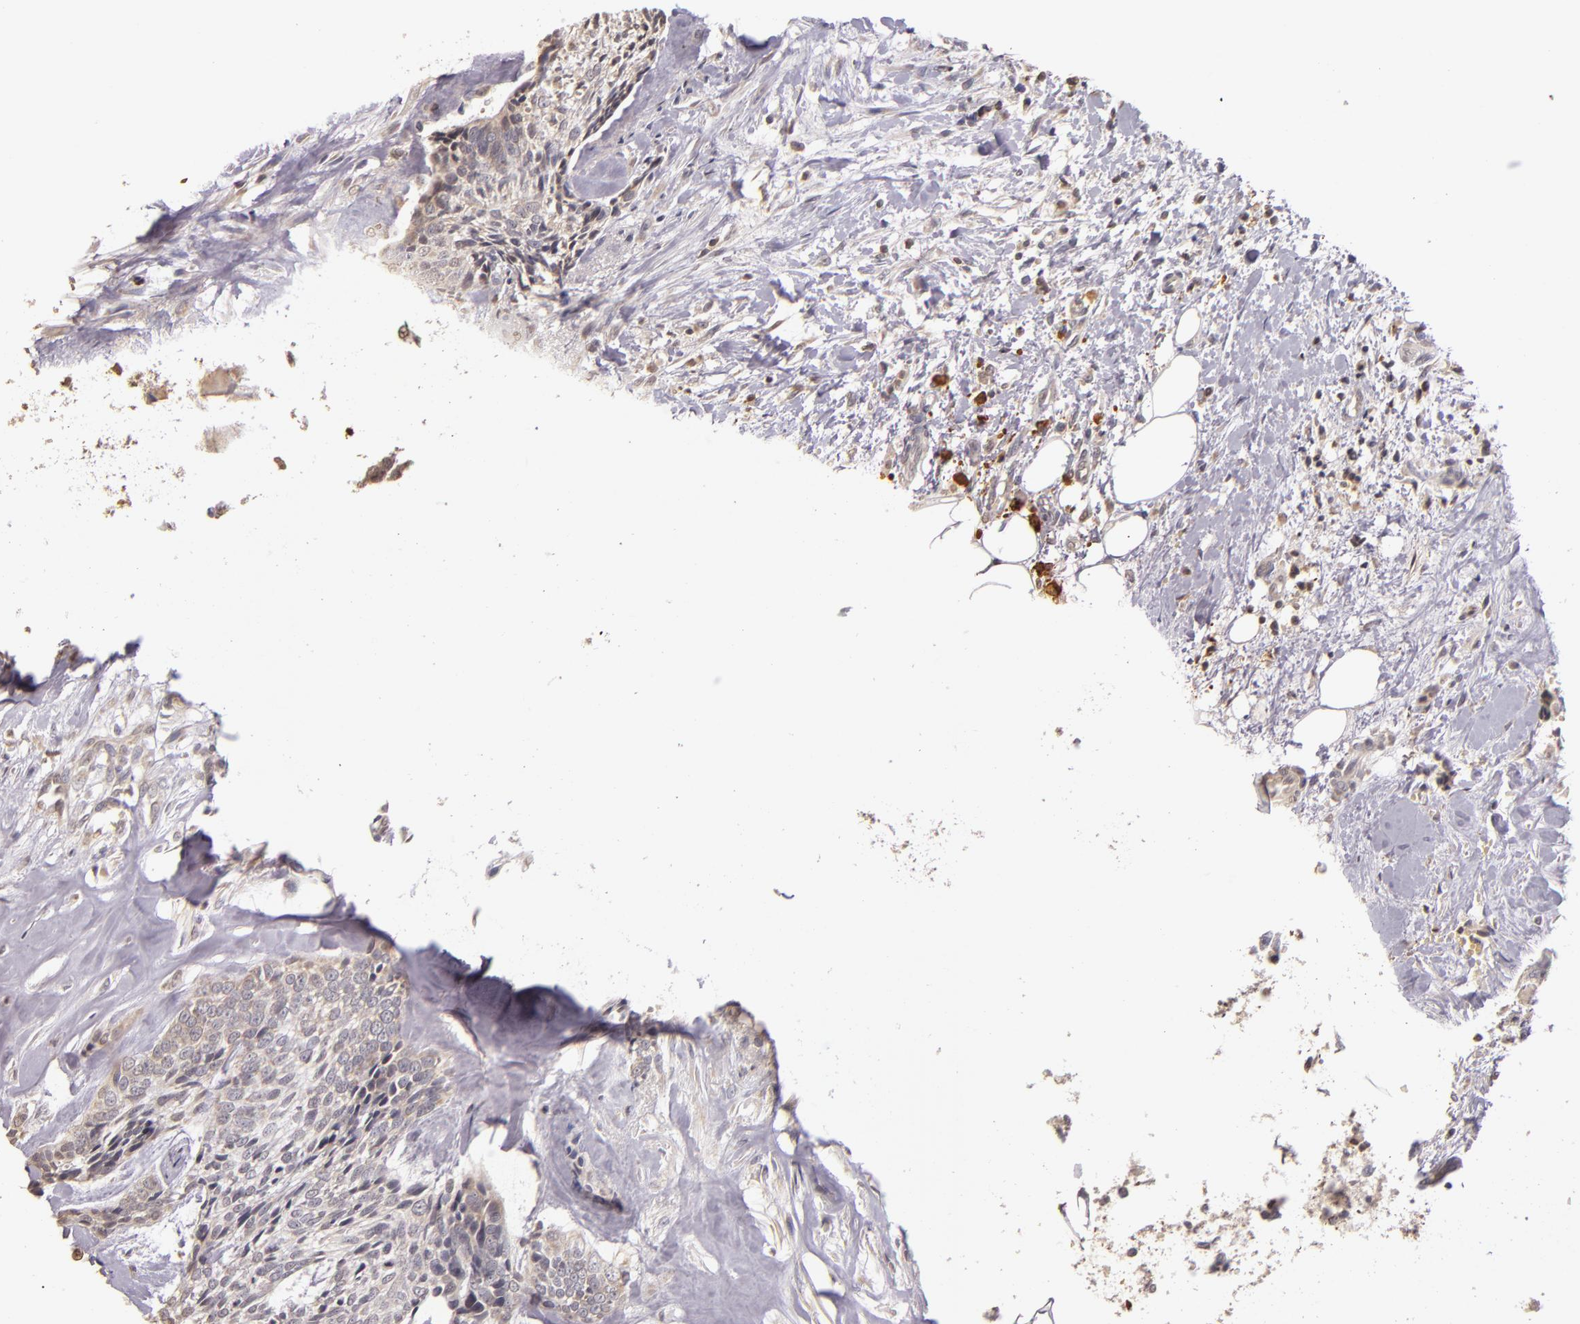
{"staining": {"intensity": "weak", "quantity": "25%-75%", "location": "cytoplasmic/membranous"}, "tissue": "head and neck cancer", "cell_type": "Tumor cells", "image_type": "cancer", "snomed": [{"axis": "morphology", "description": "Squamous cell carcinoma, NOS"}, {"axis": "topography", "description": "Salivary gland"}, {"axis": "topography", "description": "Head-Neck"}], "caption": "Immunohistochemistry of head and neck cancer reveals low levels of weak cytoplasmic/membranous staining in about 25%-75% of tumor cells.", "gene": "ABL1", "patient": {"sex": "male", "age": 70}}